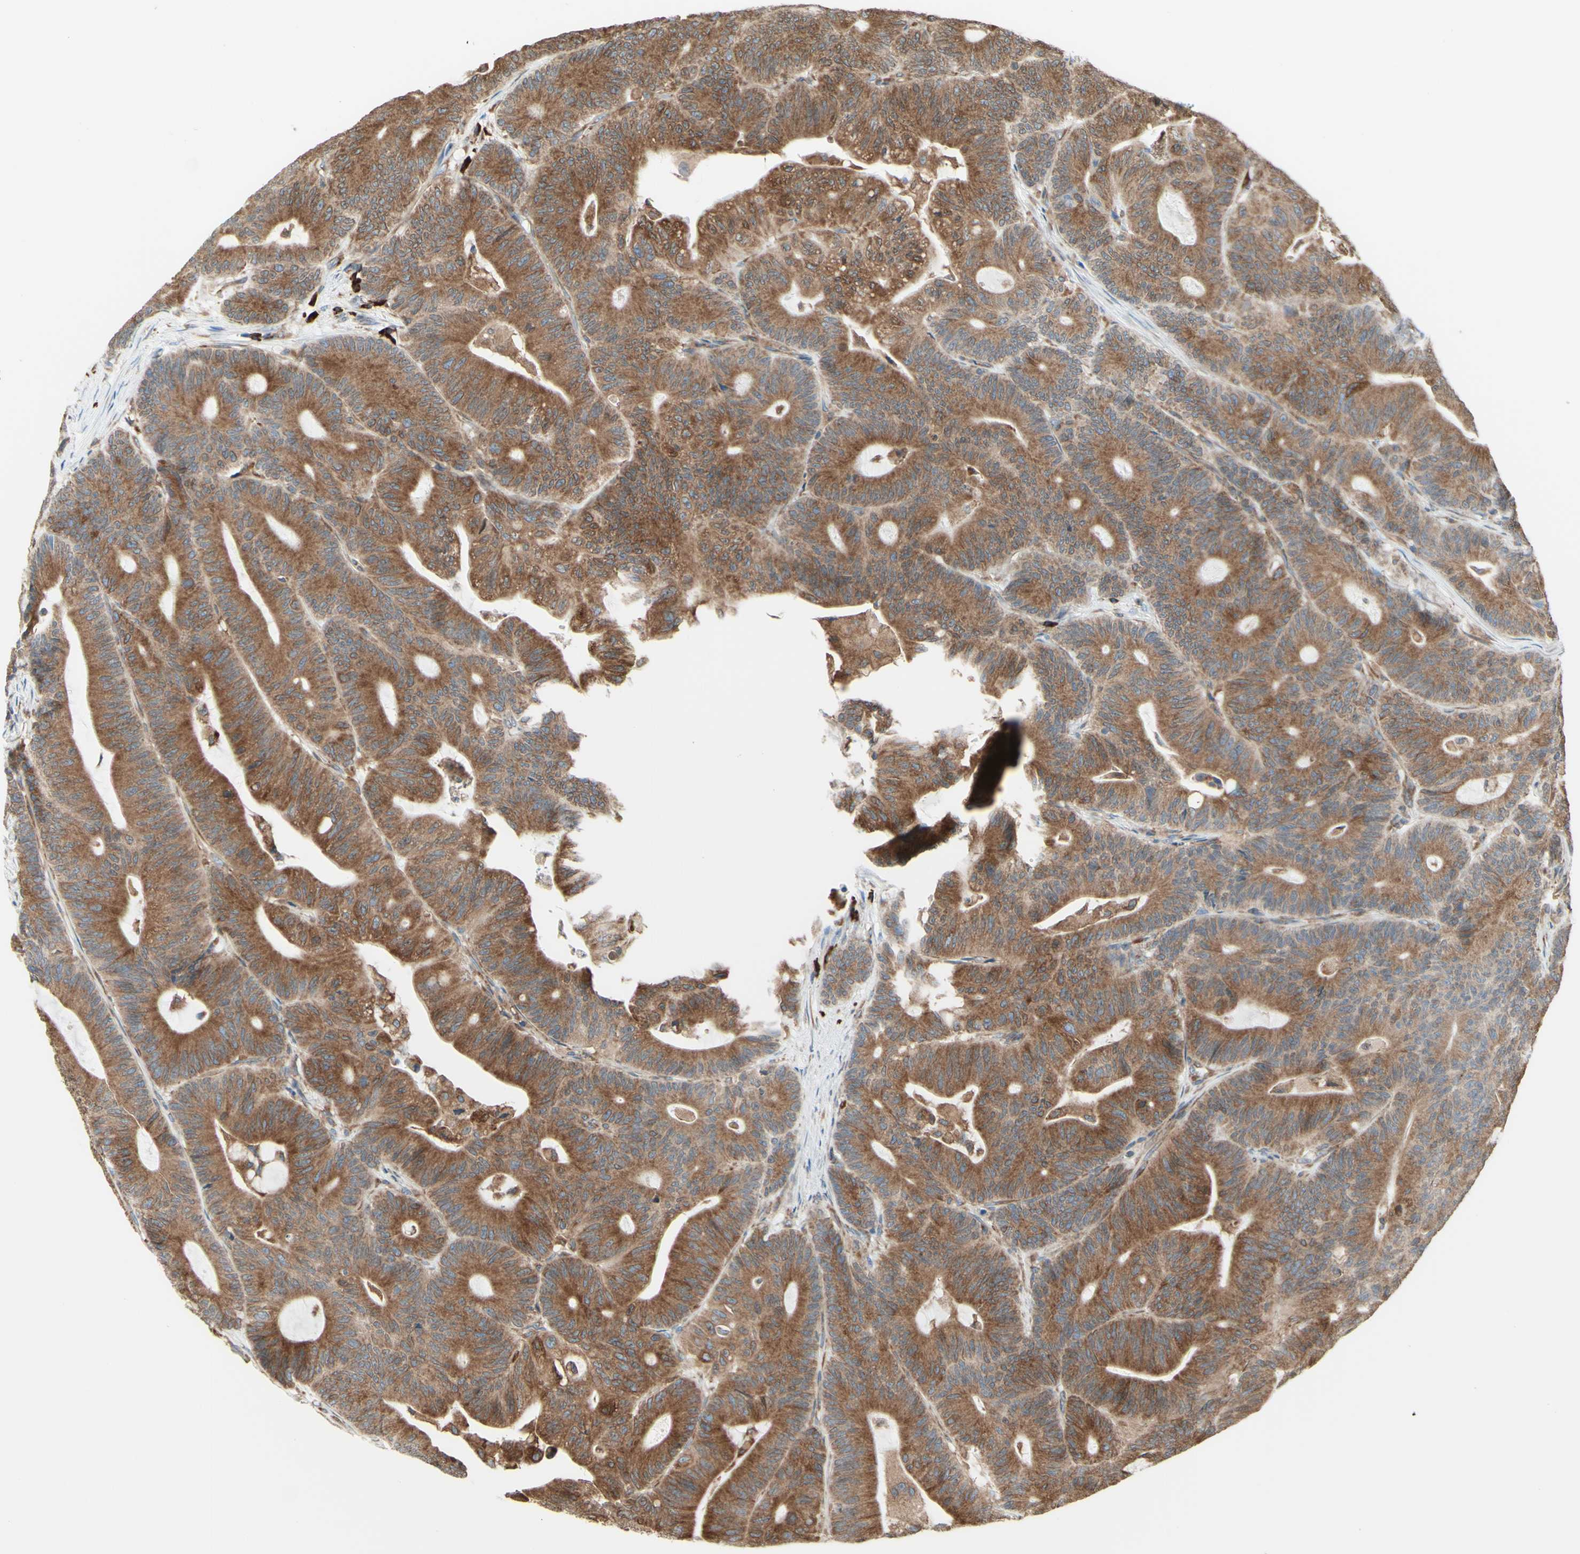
{"staining": {"intensity": "moderate", "quantity": ">75%", "location": "cytoplasmic/membranous"}, "tissue": "colorectal cancer", "cell_type": "Tumor cells", "image_type": "cancer", "snomed": [{"axis": "morphology", "description": "Adenocarcinoma, NOS"}, {"axis": "topography", "description": "Colon"}], "caption": "Adenocarcinoma (colorectal) stained with a brown dye exhibits moderate cytoplasmic/membranous positive positivity in approximately >75% of tumor cells.", "gene": "DNAJB11", "patient": {"sex": "female", "age": 84}}